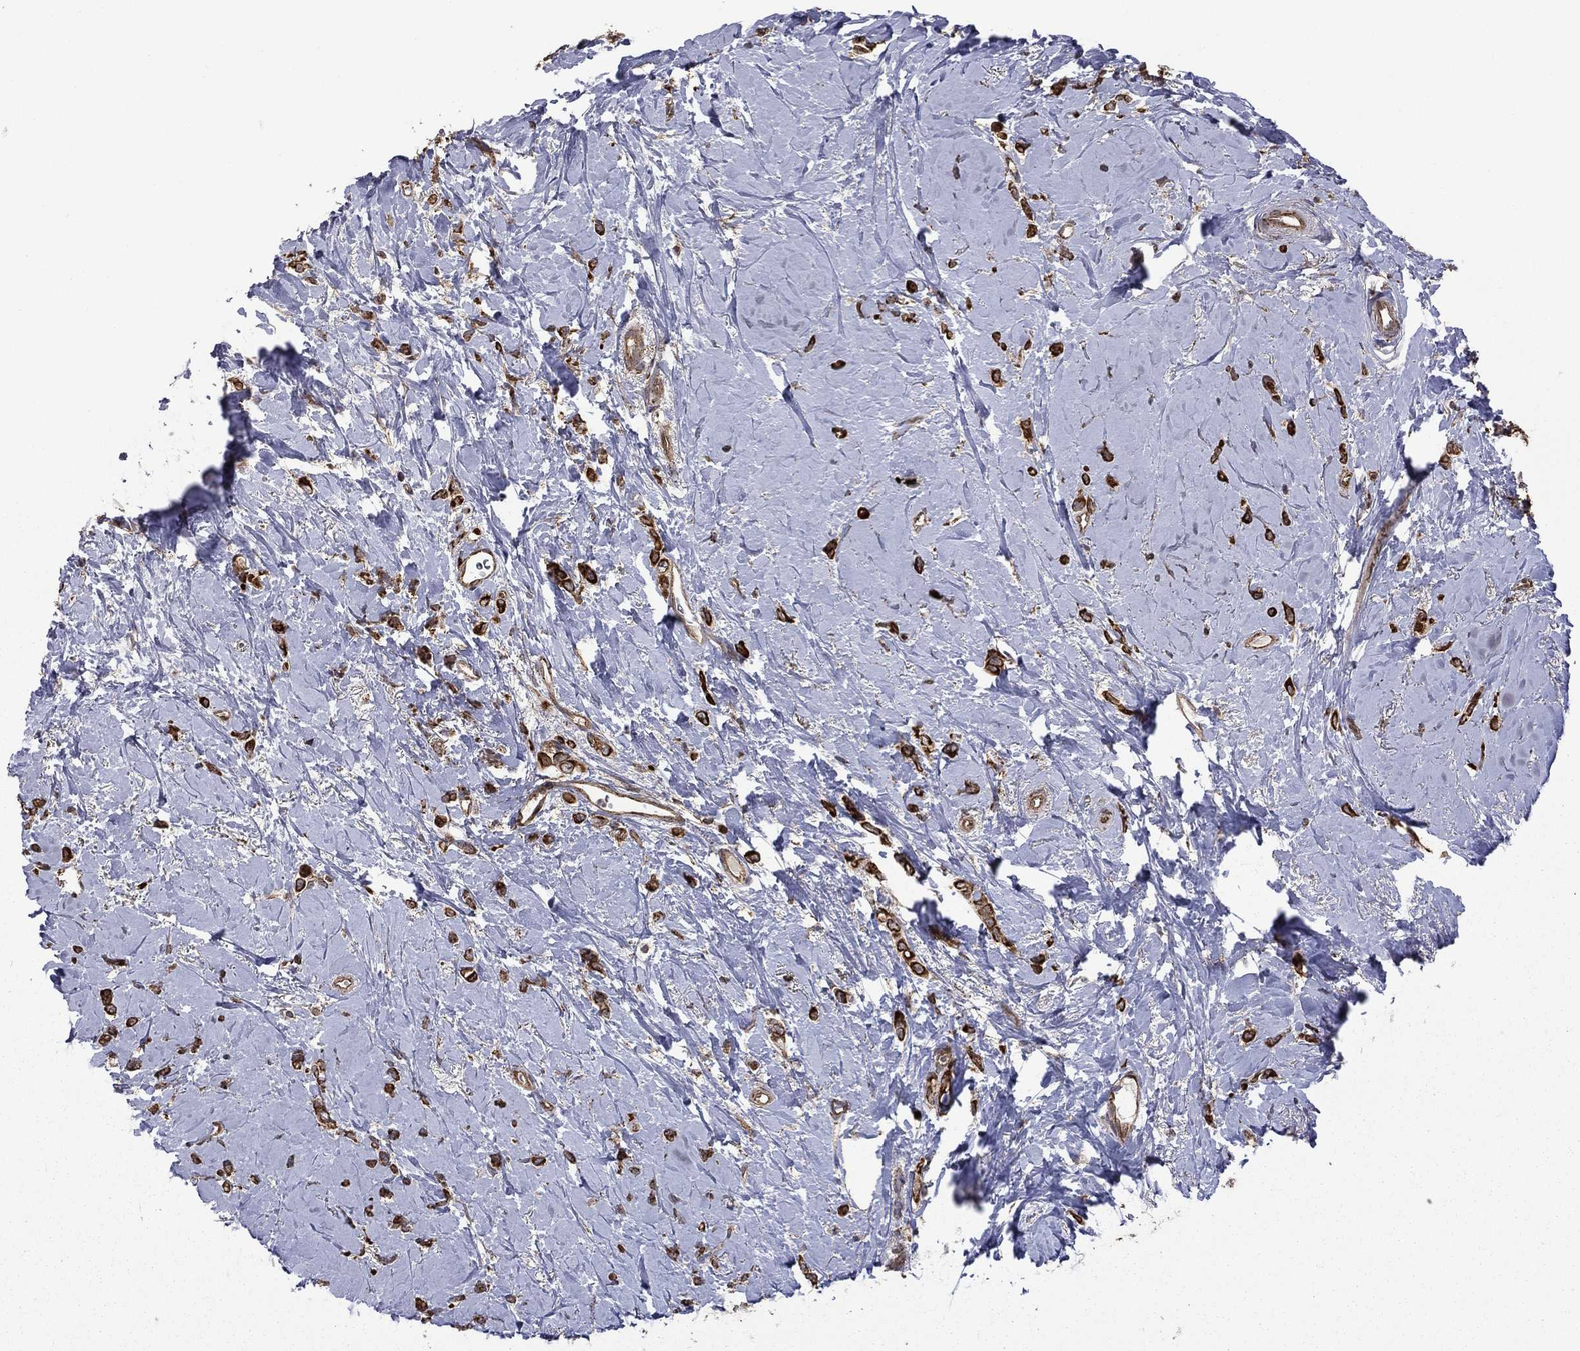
{"staining": {"intensity": "strong", "quantity": ">75%", "location": "cytoplasmic/membranous"}, "tissue": "breast cancer", "cell_type": "Tumor cells", "image_type": "cancer", "snomed": [{"axis": "morphology", "description": "Lobular carcinoma"}, {"axis": "topography", "description": "Breast"}], "caption": "This is a micrograph of immunohistochemistry (IHC) staining of lobular carcinoma (breast), which shows strong positivity in the cytoplasmic/membranous of tumor cells.", "gene": "GIMAP6", "patient": {"sex": "female", "age": 66}}